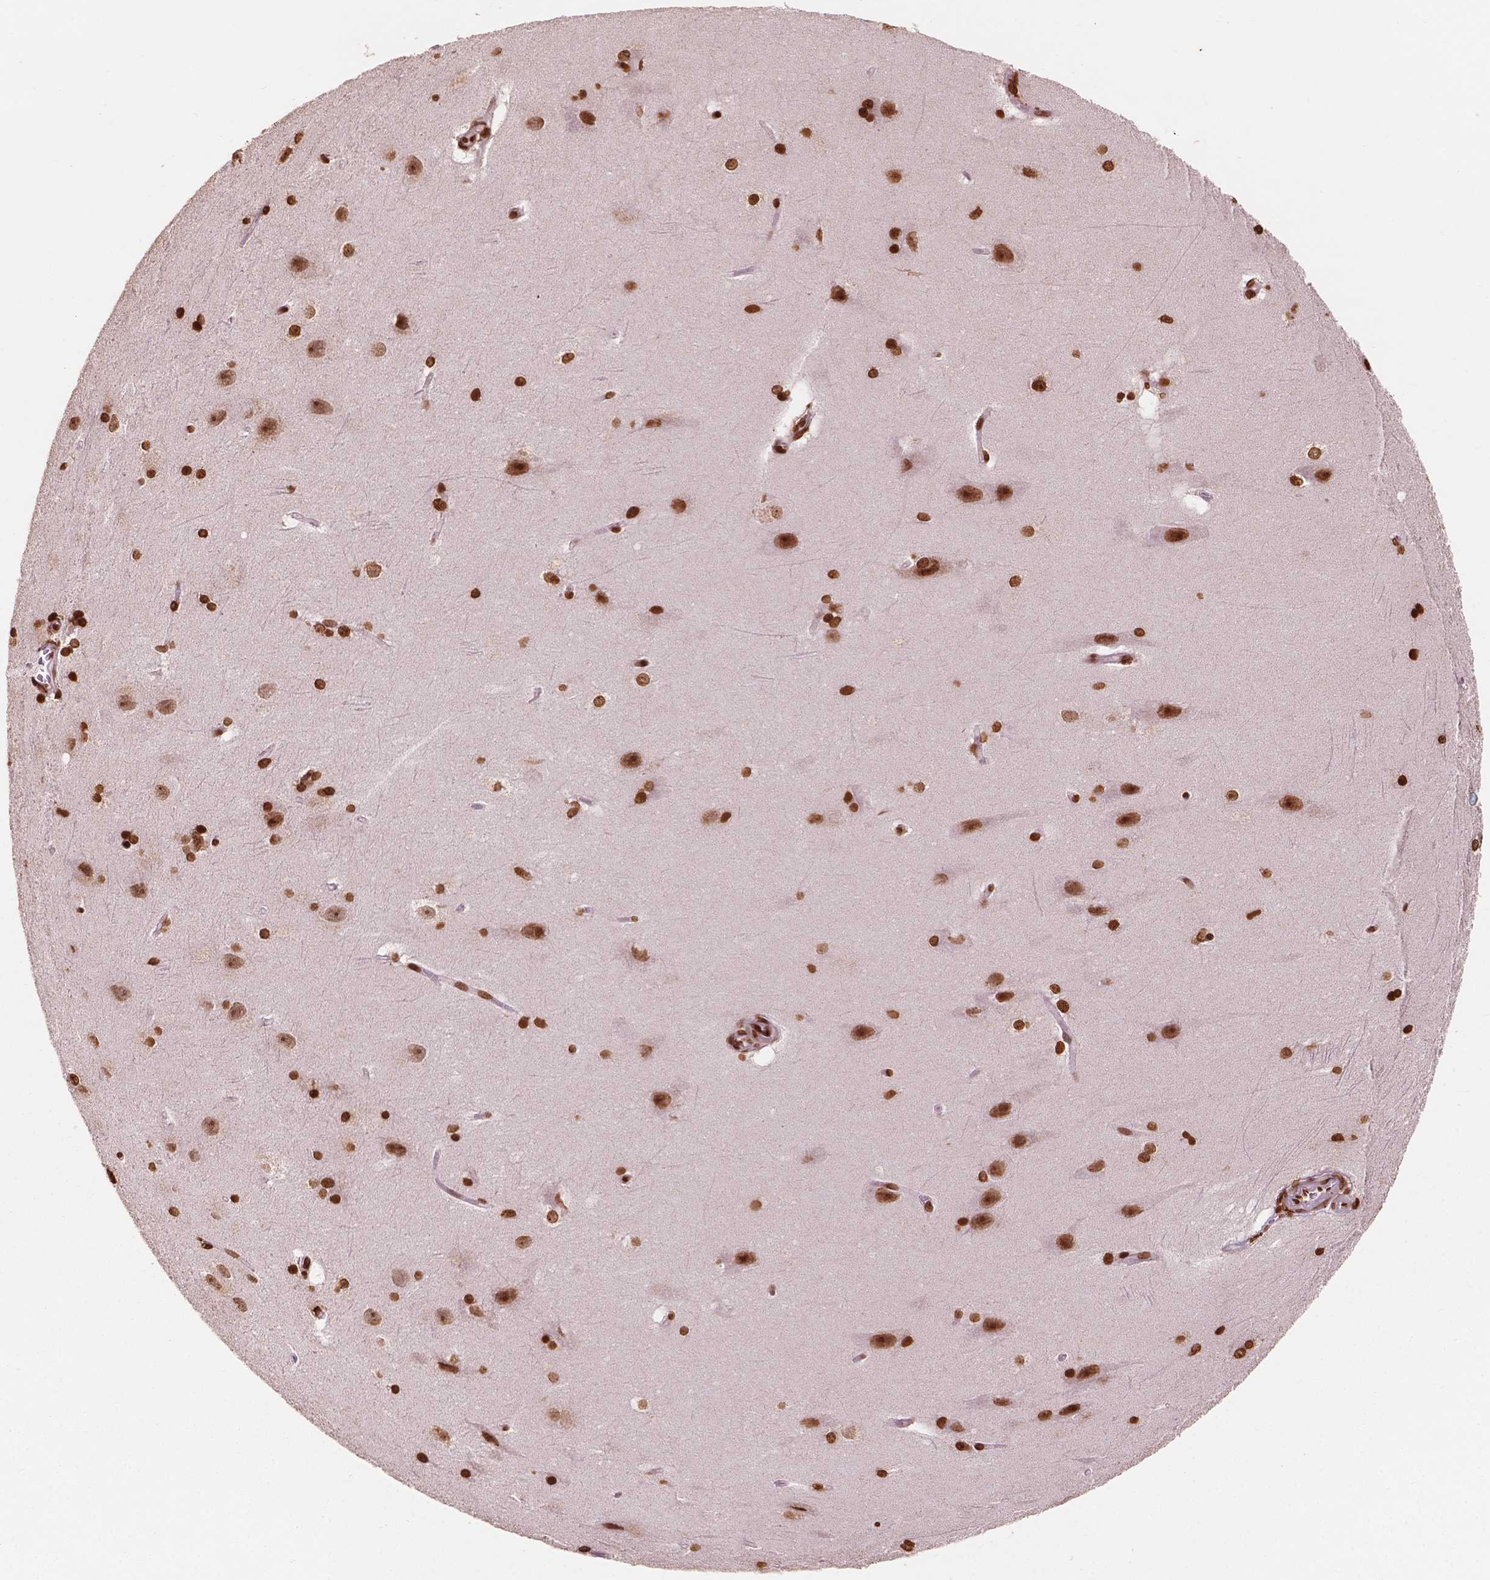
{"staining": {"intensity": "strong", "quantity": ">75%", "location": "nuclear"}, "tissue": "hippocampus", "cell_type": "Glial cells", "image_type": "normal", "snomed": [{"axis": "morphology", "description": "Normal tissue, NOS"}, {"axis": "topography", "description": "Cerebral cortex"}, {"axis": "topography", "description": "Hippocampus"}], "caption": "Immunohistochemical staining of benign hippocampus reveals strong nuclear protein staining in approximately >75% of glial cells.", "gene": "H3C7", "patient": {"sex": "female", "age": 19}}